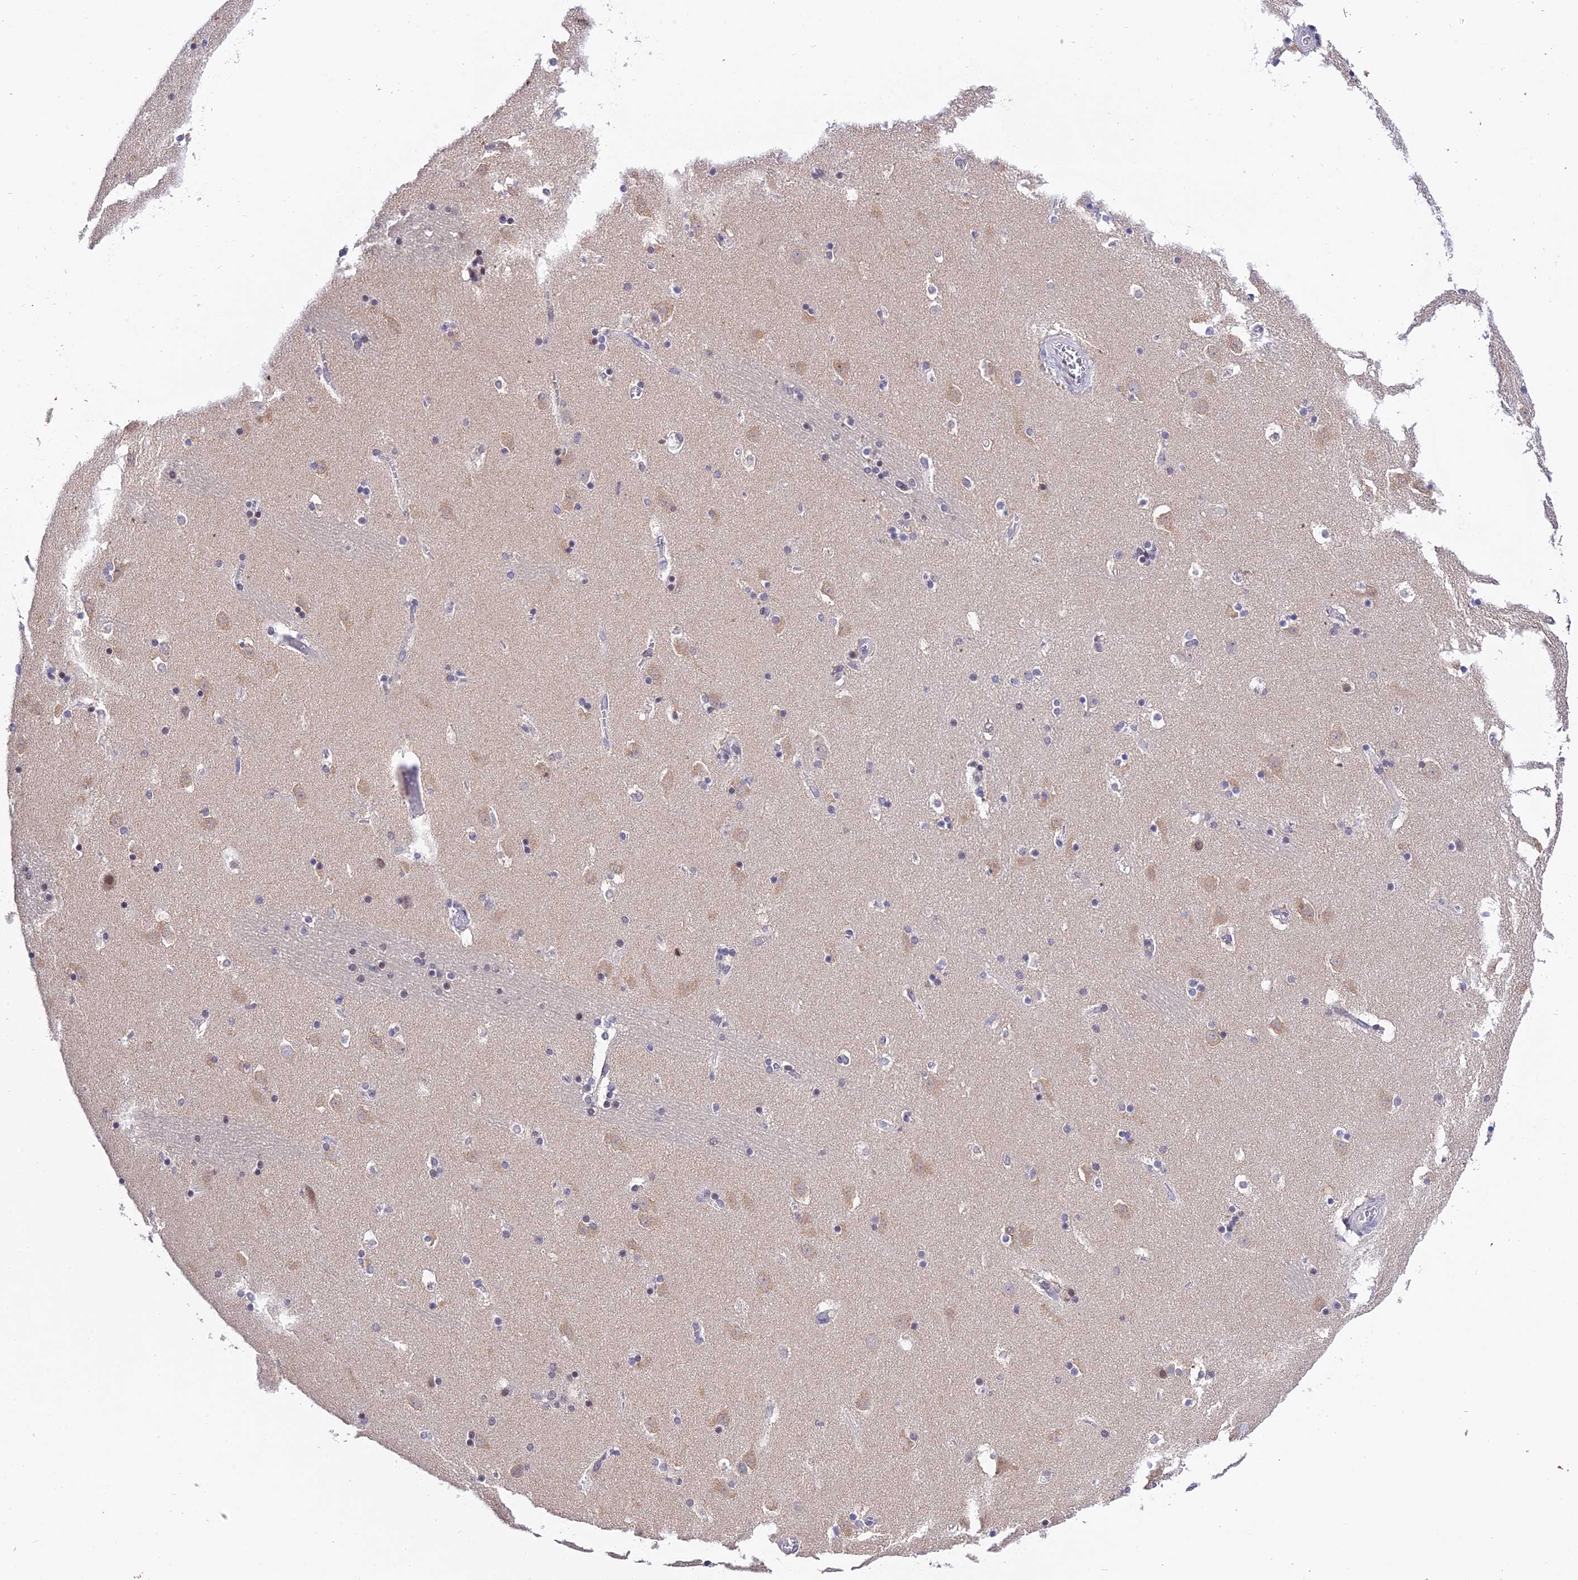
{"staining": {"intensity": "moderate", "quantity": "<25%", "location": "cytoplasmic/membranous"}, "tissue": "caudate", "cell_type": "Glial cells", "image_type": "normal", "snomed": [{"axis": "morphology", "description": "Normal tissue, NOS"}, {"axis": "topography", "description": "Lateral ventricle wall"}], "caption": "Immunohistochemical staining of normal caudate shows moderate cytoplasmic/membranous protein positivity in approximately <25% of glial cells.", "gene": "TEKT1", "patient": {"sex": "male", "age": 45}}